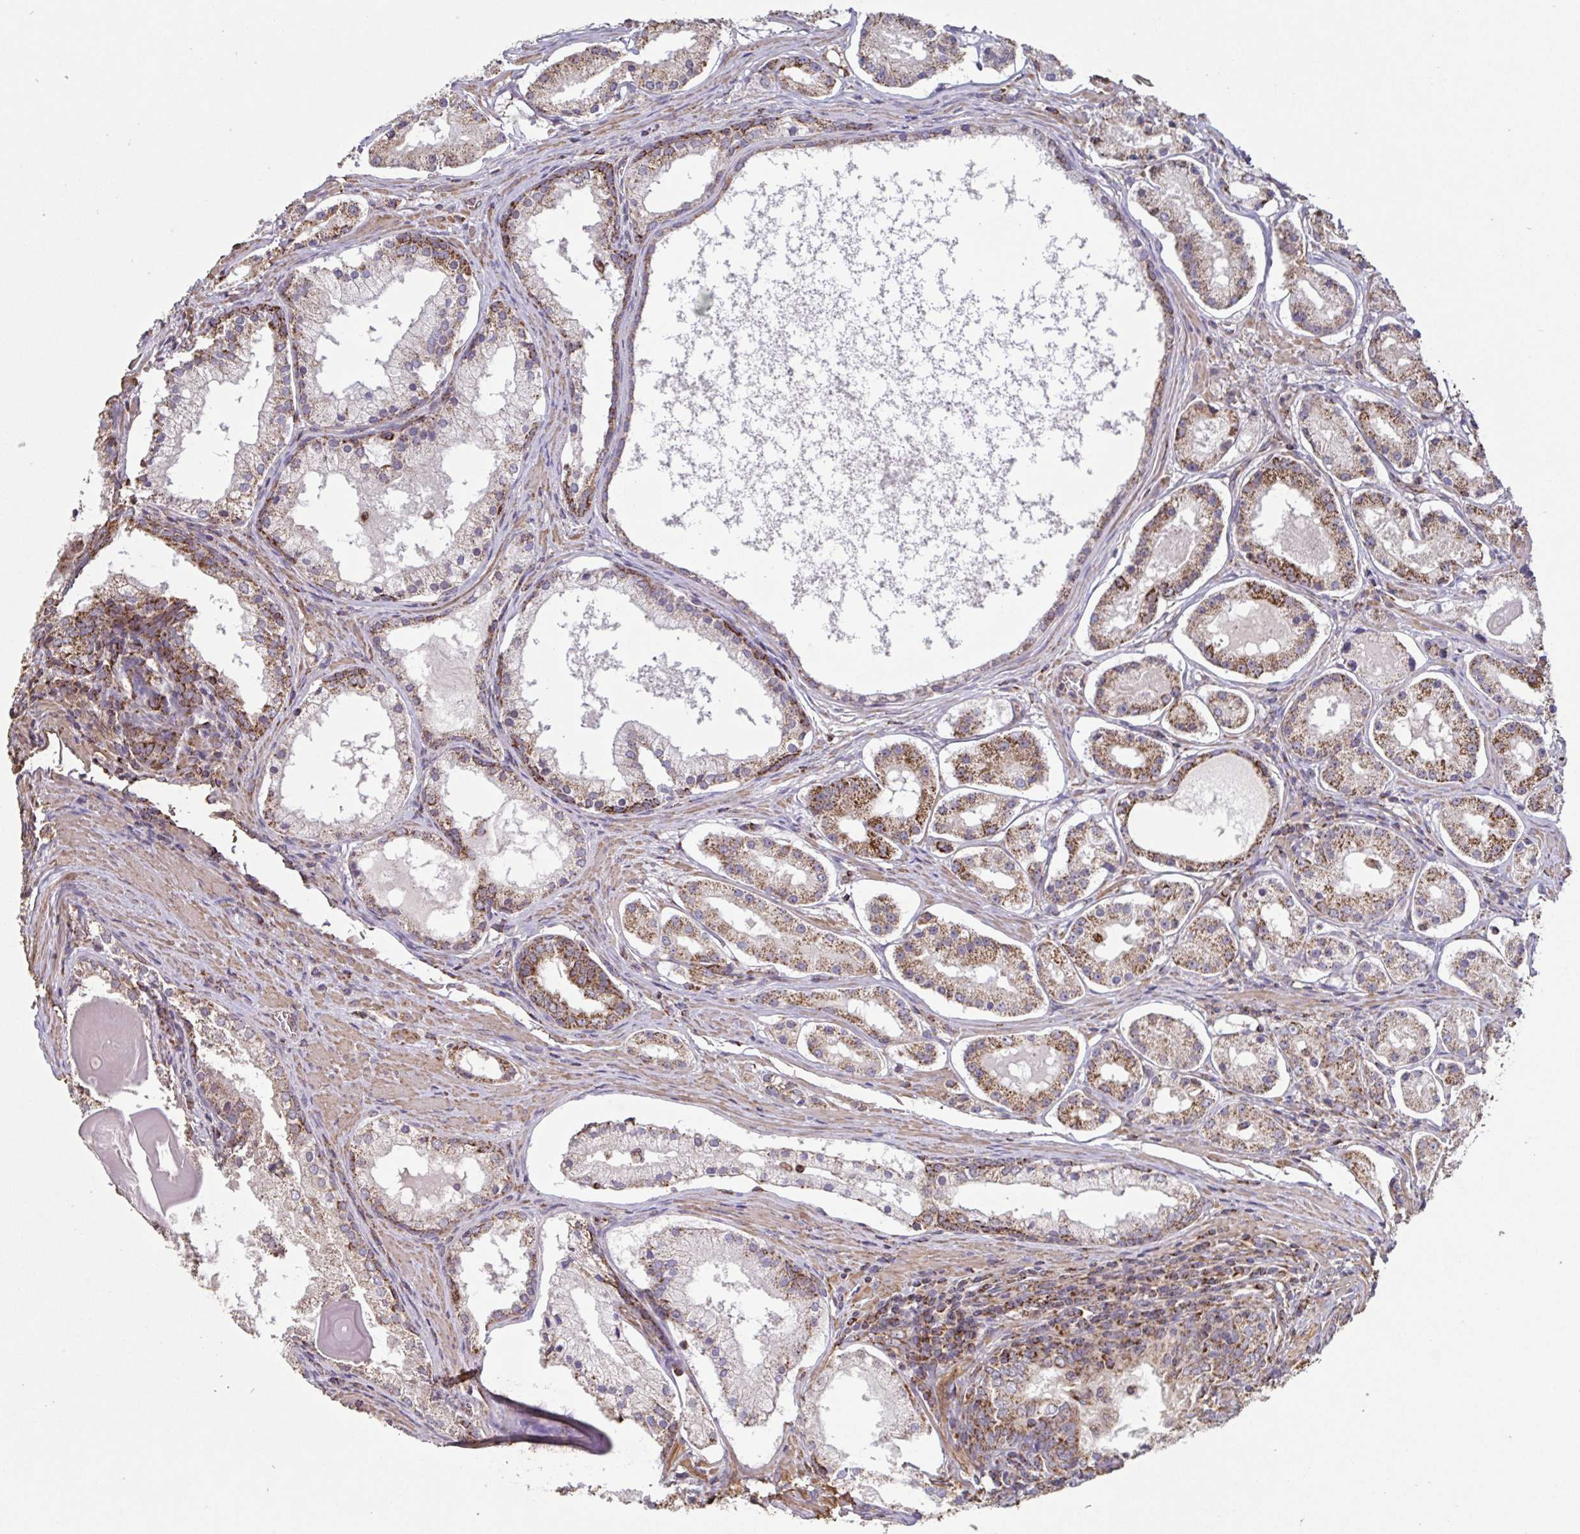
{"staining": {"intensity": "moderate", "quantity": ">75%", "location": "cytoplasmic/membranous"}, "tissue": "prostate cancer", "cell_type": "Tumor cells", "image_type": "cancer", "snomed": [{"axis": "morphology", "description": "Adenocarcinoma, Low grade"}, {"axis": "topography", "description": "Prostate"}], "caption": "The image exhibits immunohistochemical staining of prostate cancer. There is moderate cytoplasmic/membranous expression is identified in approximately >75% of tumor cells.", "gene": "DIP2B", "patient": {"sex": "male", "age": 57}}